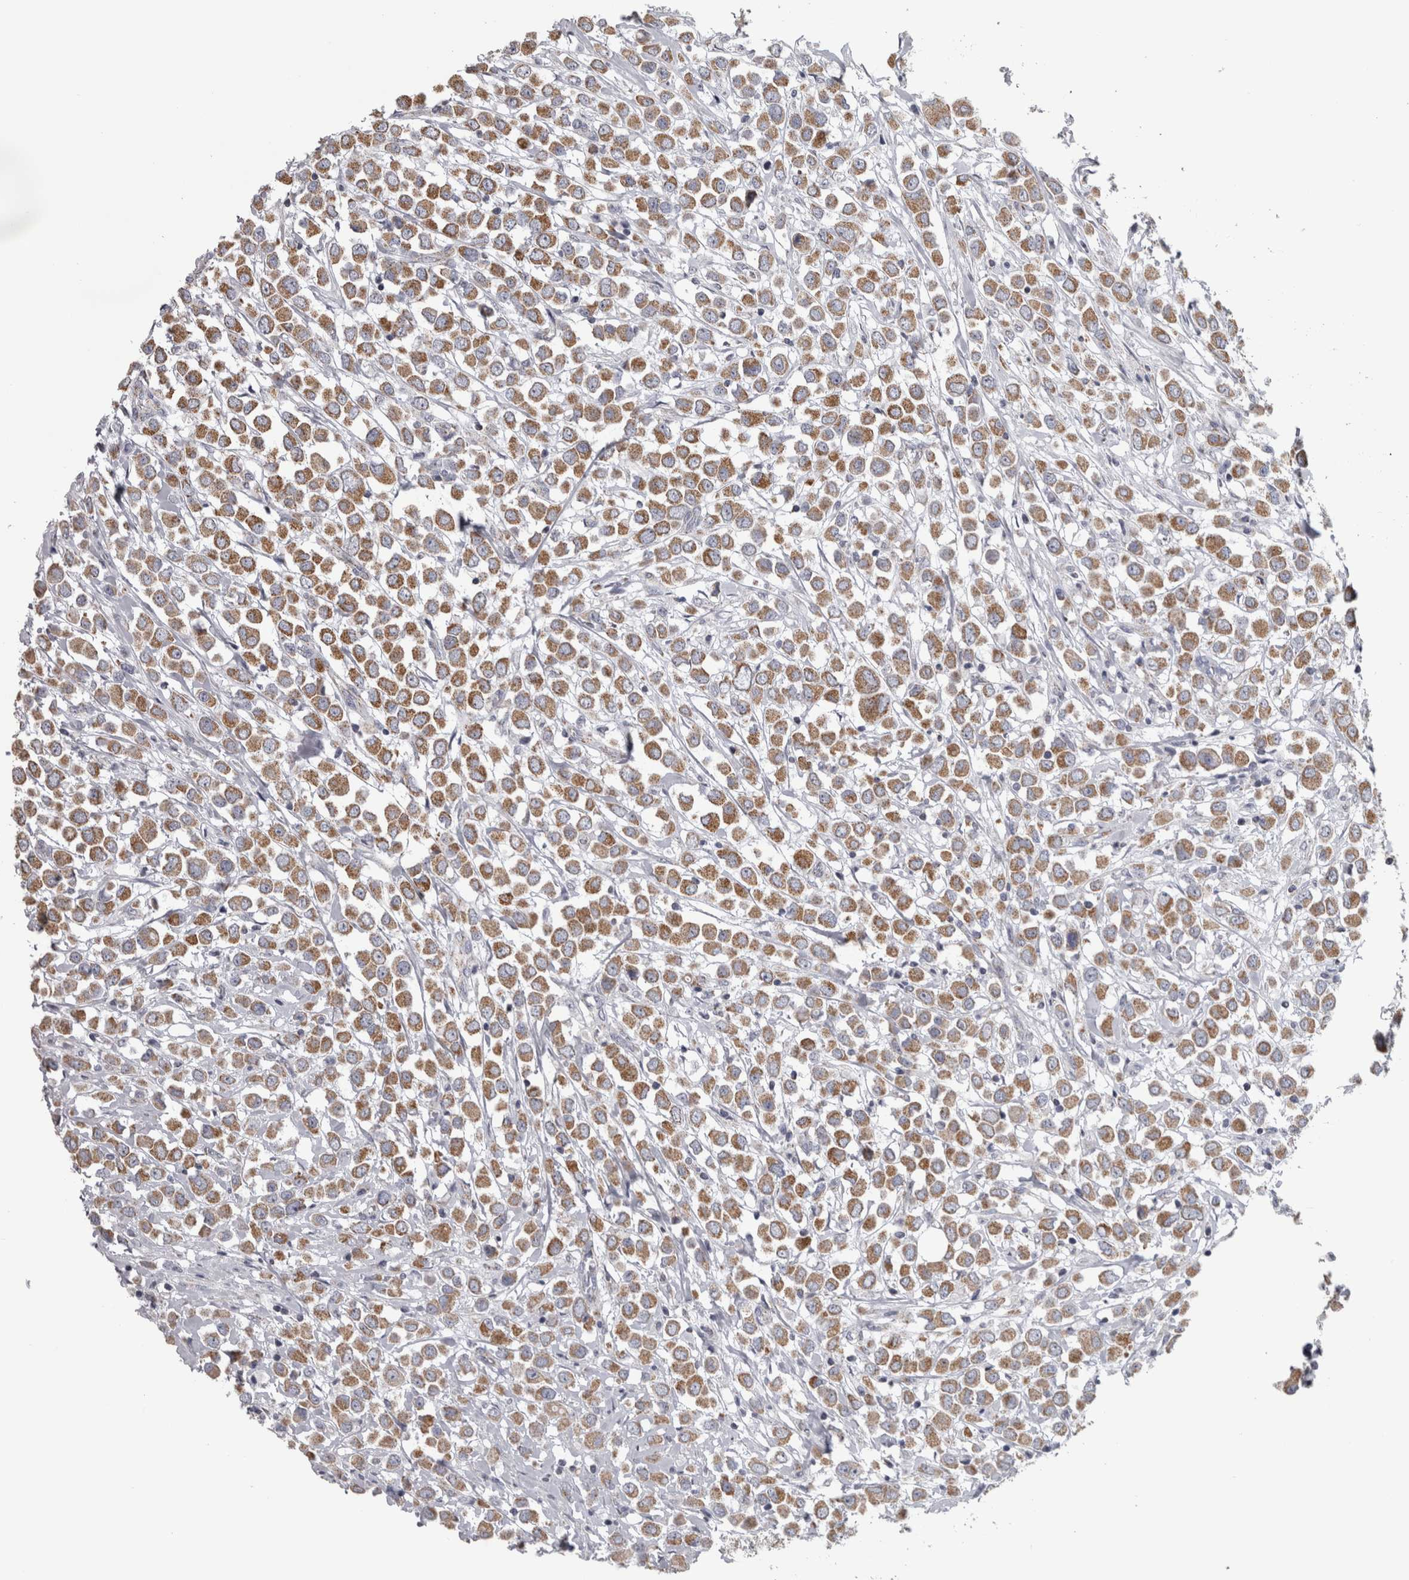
{"staining": {"intensity": "moderate", "quantity": ">75%", "location": "cytoplasmic/membranous"}, "tissue": "breast cancer", "cell_type": "Tumor cells", "image_type": "cancer", "snomed": [{"axis": "morphology", "description": "Duct carcinoma"}, {"axis": "topography", "description": "Breast"}], "caption": "Protein staining shows moderate cytoplasmic/membranous positivity in approximately >75% of tumor cells in breast cancer (intraductal carcinoma). The staining is performed using DAB brown chromogen to label protein expression. The nuclei are counter-stained blue using hematoxylin.", "gene": "DBT", "patient": {"sex": "female", "age": 61}}